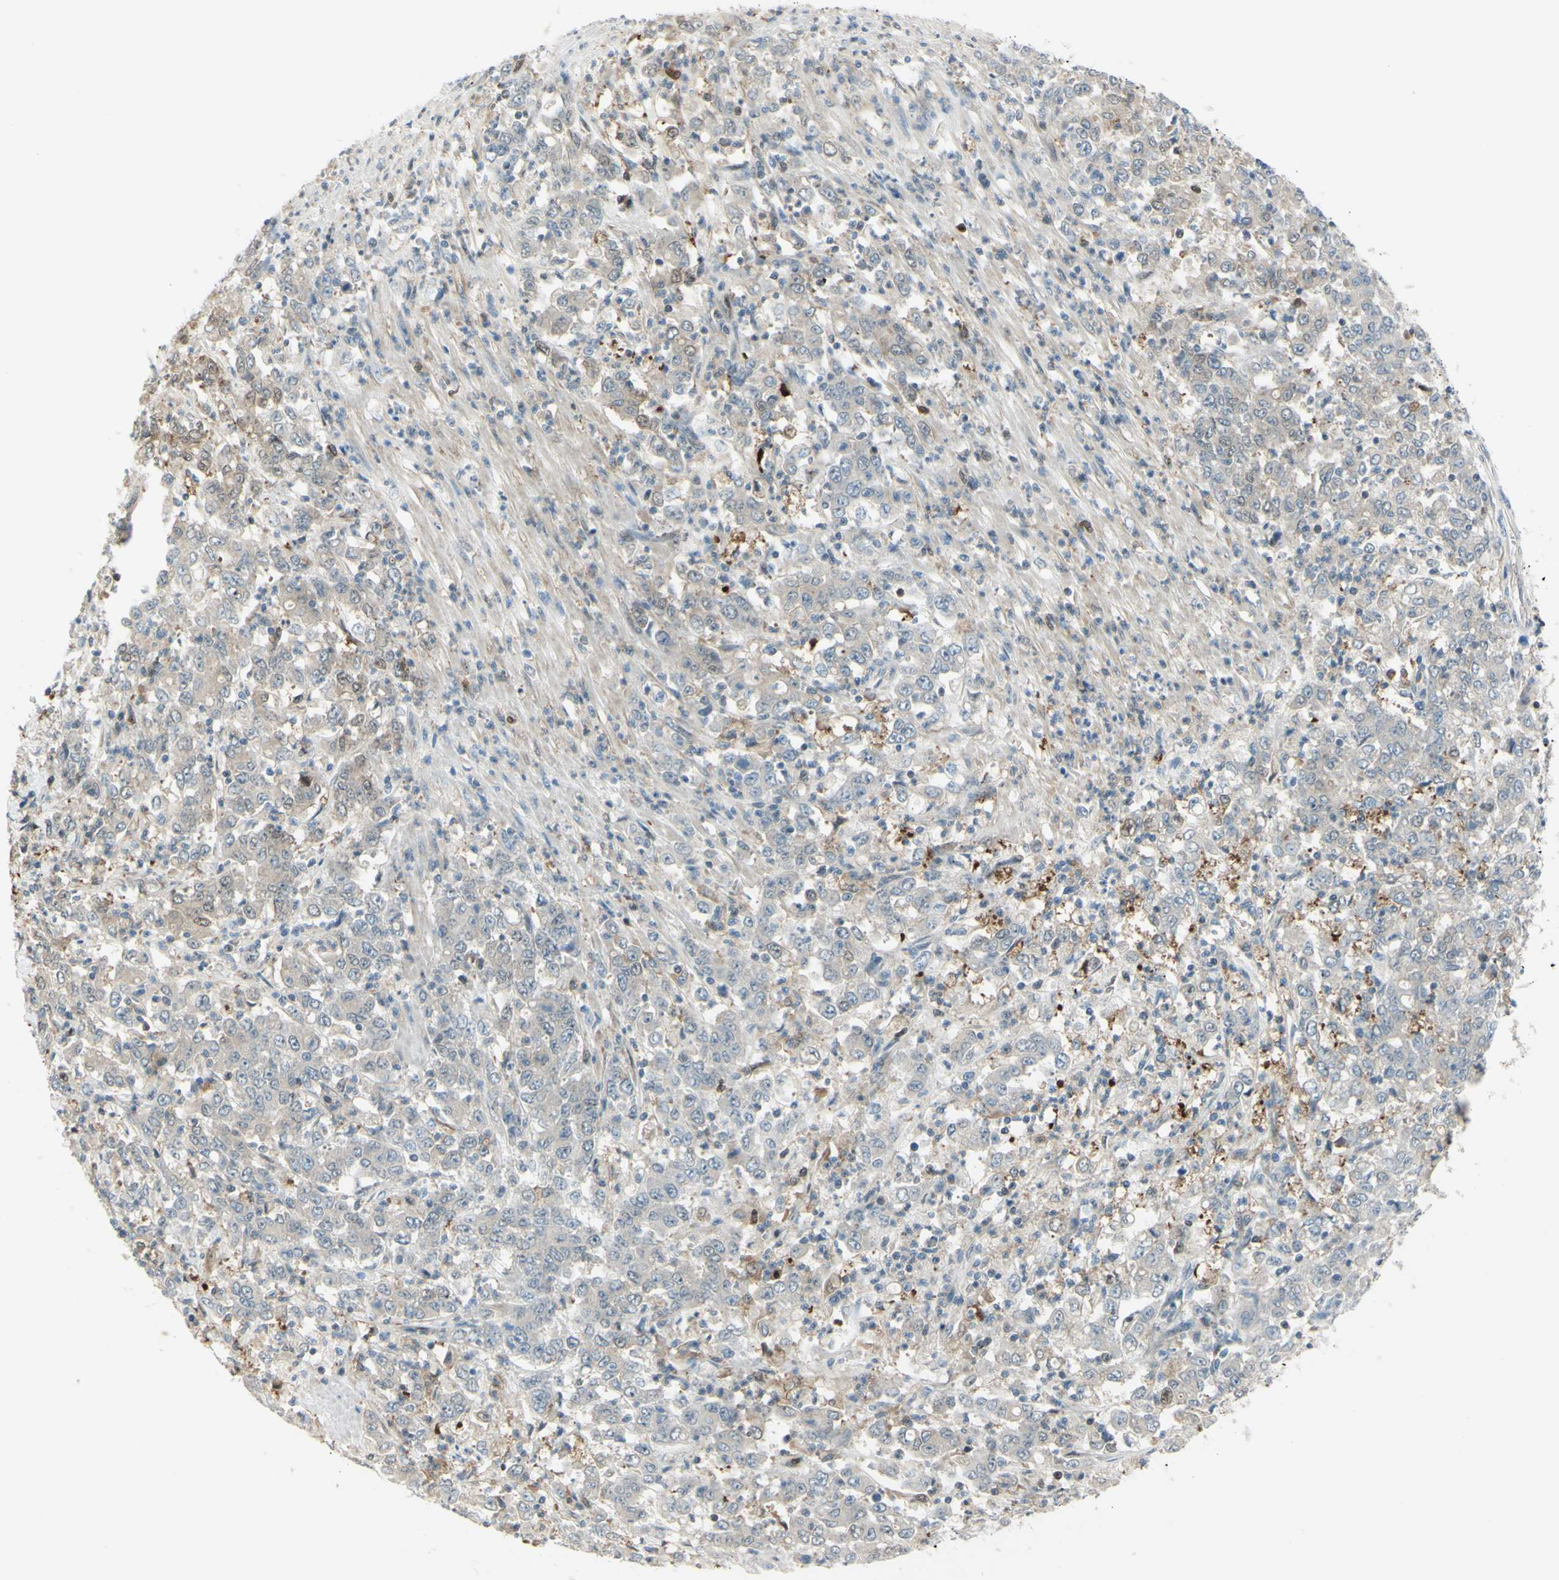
{"staining": {"intensity": "negative", "quantity": "none", "location": "none"}, "tissue": "stomach cancer", "cell_type": "Tumor cells", "image_type": "cancer", "snomed": [{"axis": "morphology", "description": "Adenocarcinoma, NOS"}, {"axis": "topography", "description": "Stomach, lower"}], "caption": "DAB (3,3'-diaminobenzidine) immunohistochemical staining of stomach adenocarcinoma reveals no significant positivity in tumor cells.", "gene": "C1orf159", "patient": {"sex": "female", "age": 71}}